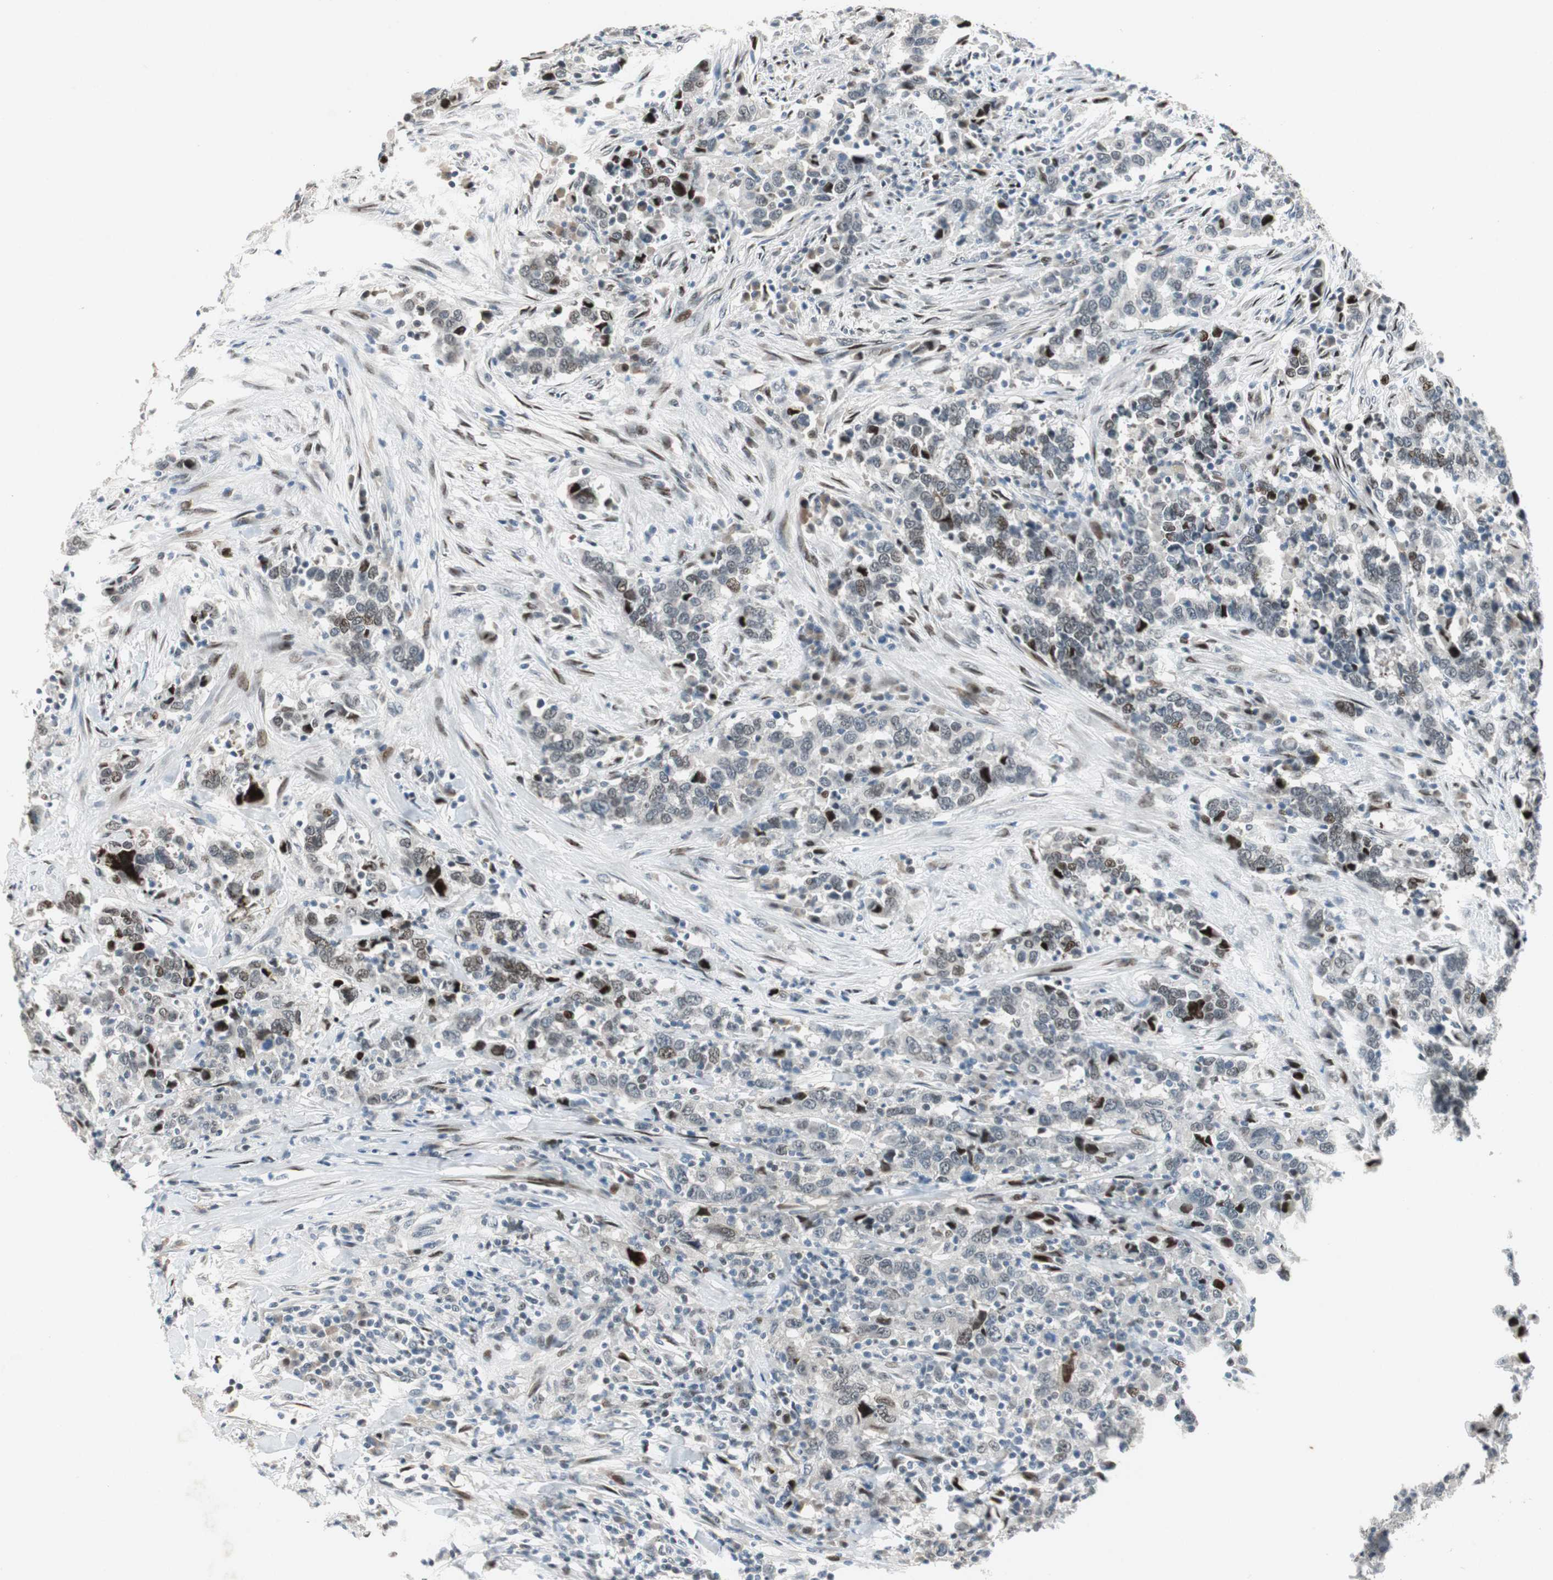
{"staining": {"intensity": "weak", "quantity": "25%-75%", "location": "nuclear"}, "tissue": "urothelial cancer", "cell_type": "Tumor cells", "image_type": "cancer", "snomed": [{"axis": "morphology", "description": "Urothelial carcinoma, High grade"}, {"axis": "topography", "description": "Urinary bladder"}], "caption": "Human high-grade urothelial carcinoma stained with a protein marker exhibits weak staining in tumor cells.", "gene": "AJUBA", "patient": {"sex": "male", "age": 61}}